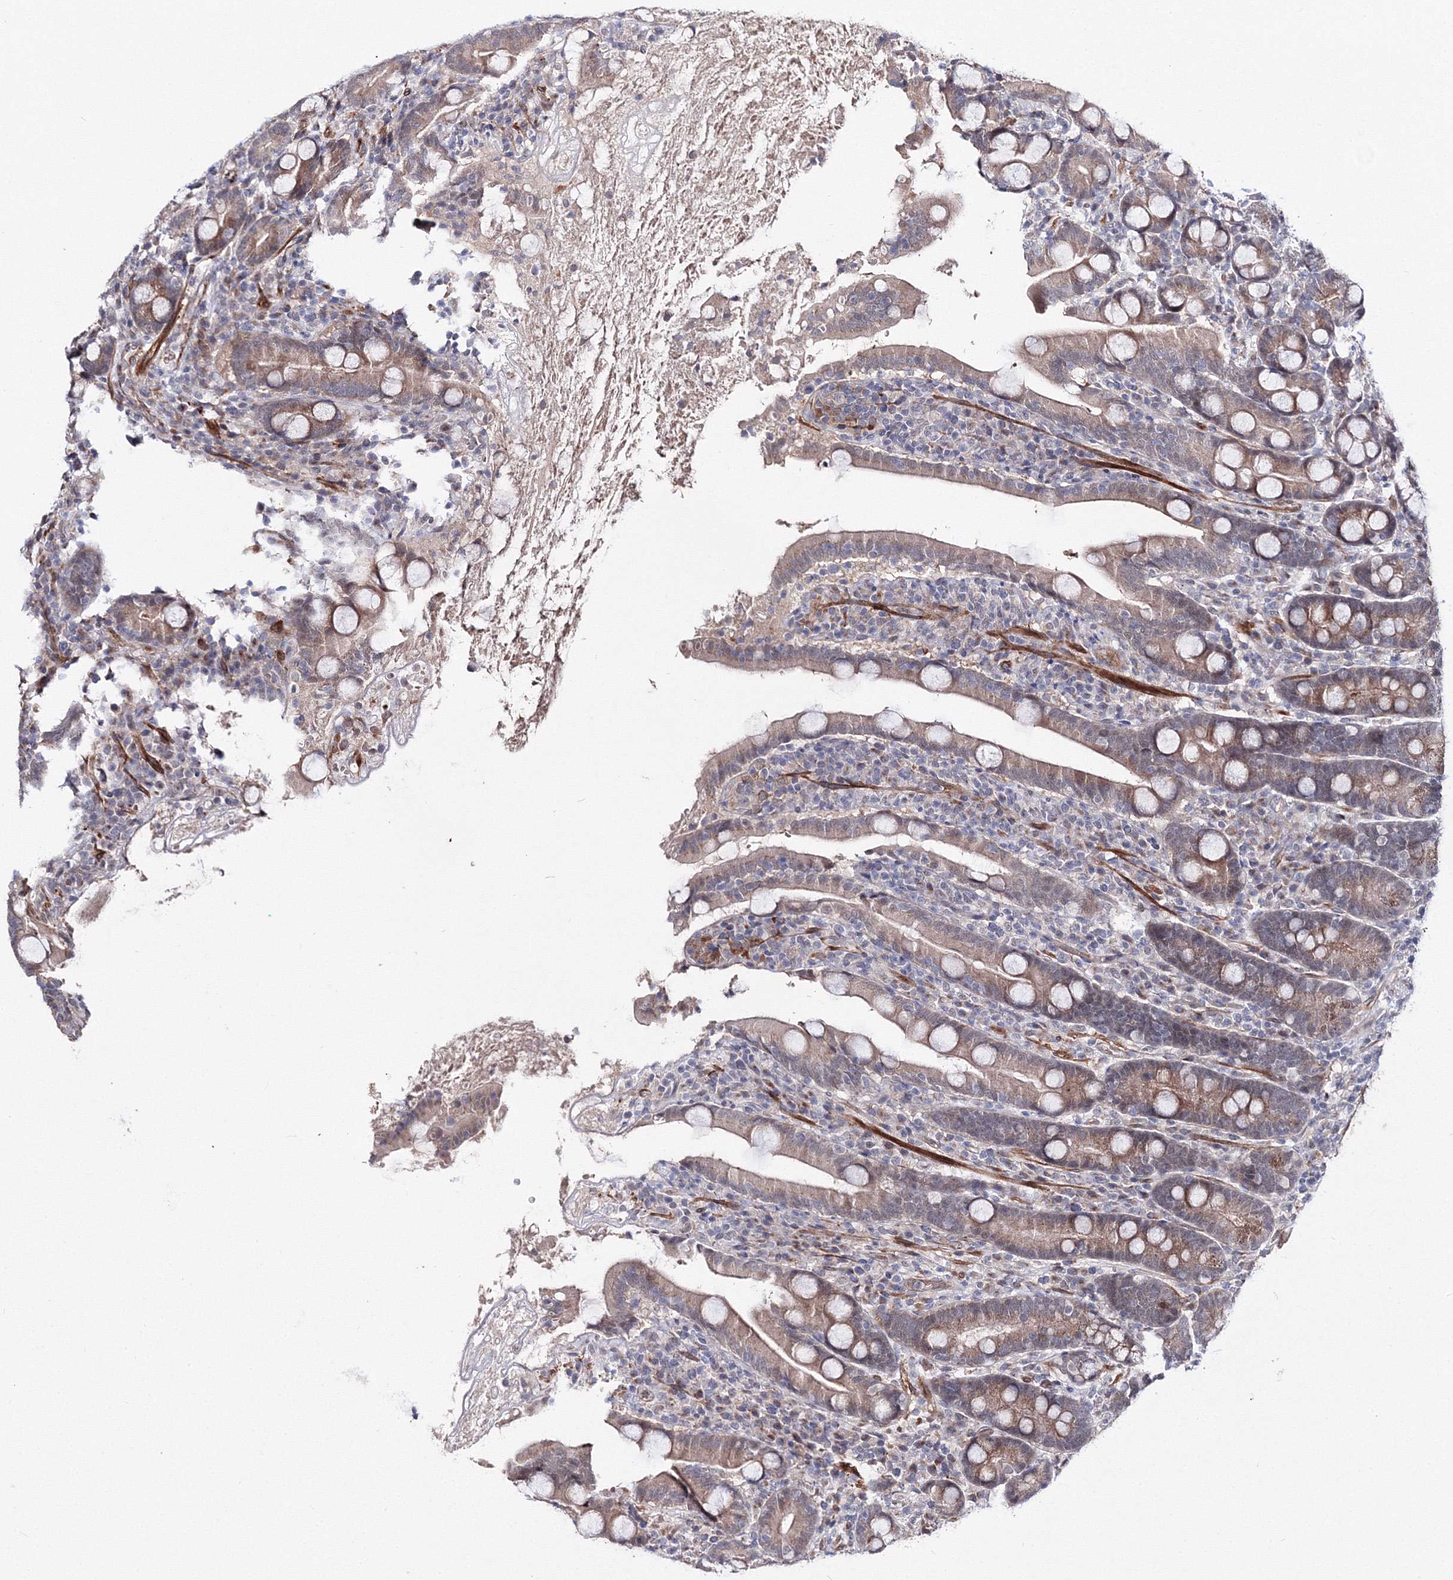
{"staining": {"intensity": "moderate", "quantity": ">75%", "location": "cytoplasmic/membranous,nuclear"}, "tissue": "duodenum", "cell_type": "Glandular cells", "image_type": "normal", "snomed": [{"axis": "morphology", "description": "Normal tissue, NOS"}, {"axis": "topography", "description": "Duodenum"}], "caption": "A high-resolution histopathology image shows immunohistochemistry staining of benign duodenum, which demonstrates moderate cytoplasmic/membranous,nuclear expression in about >75% of glandular cells.", "gene": "C11orf52", "patient": {"sex": "male", "age": 35}}